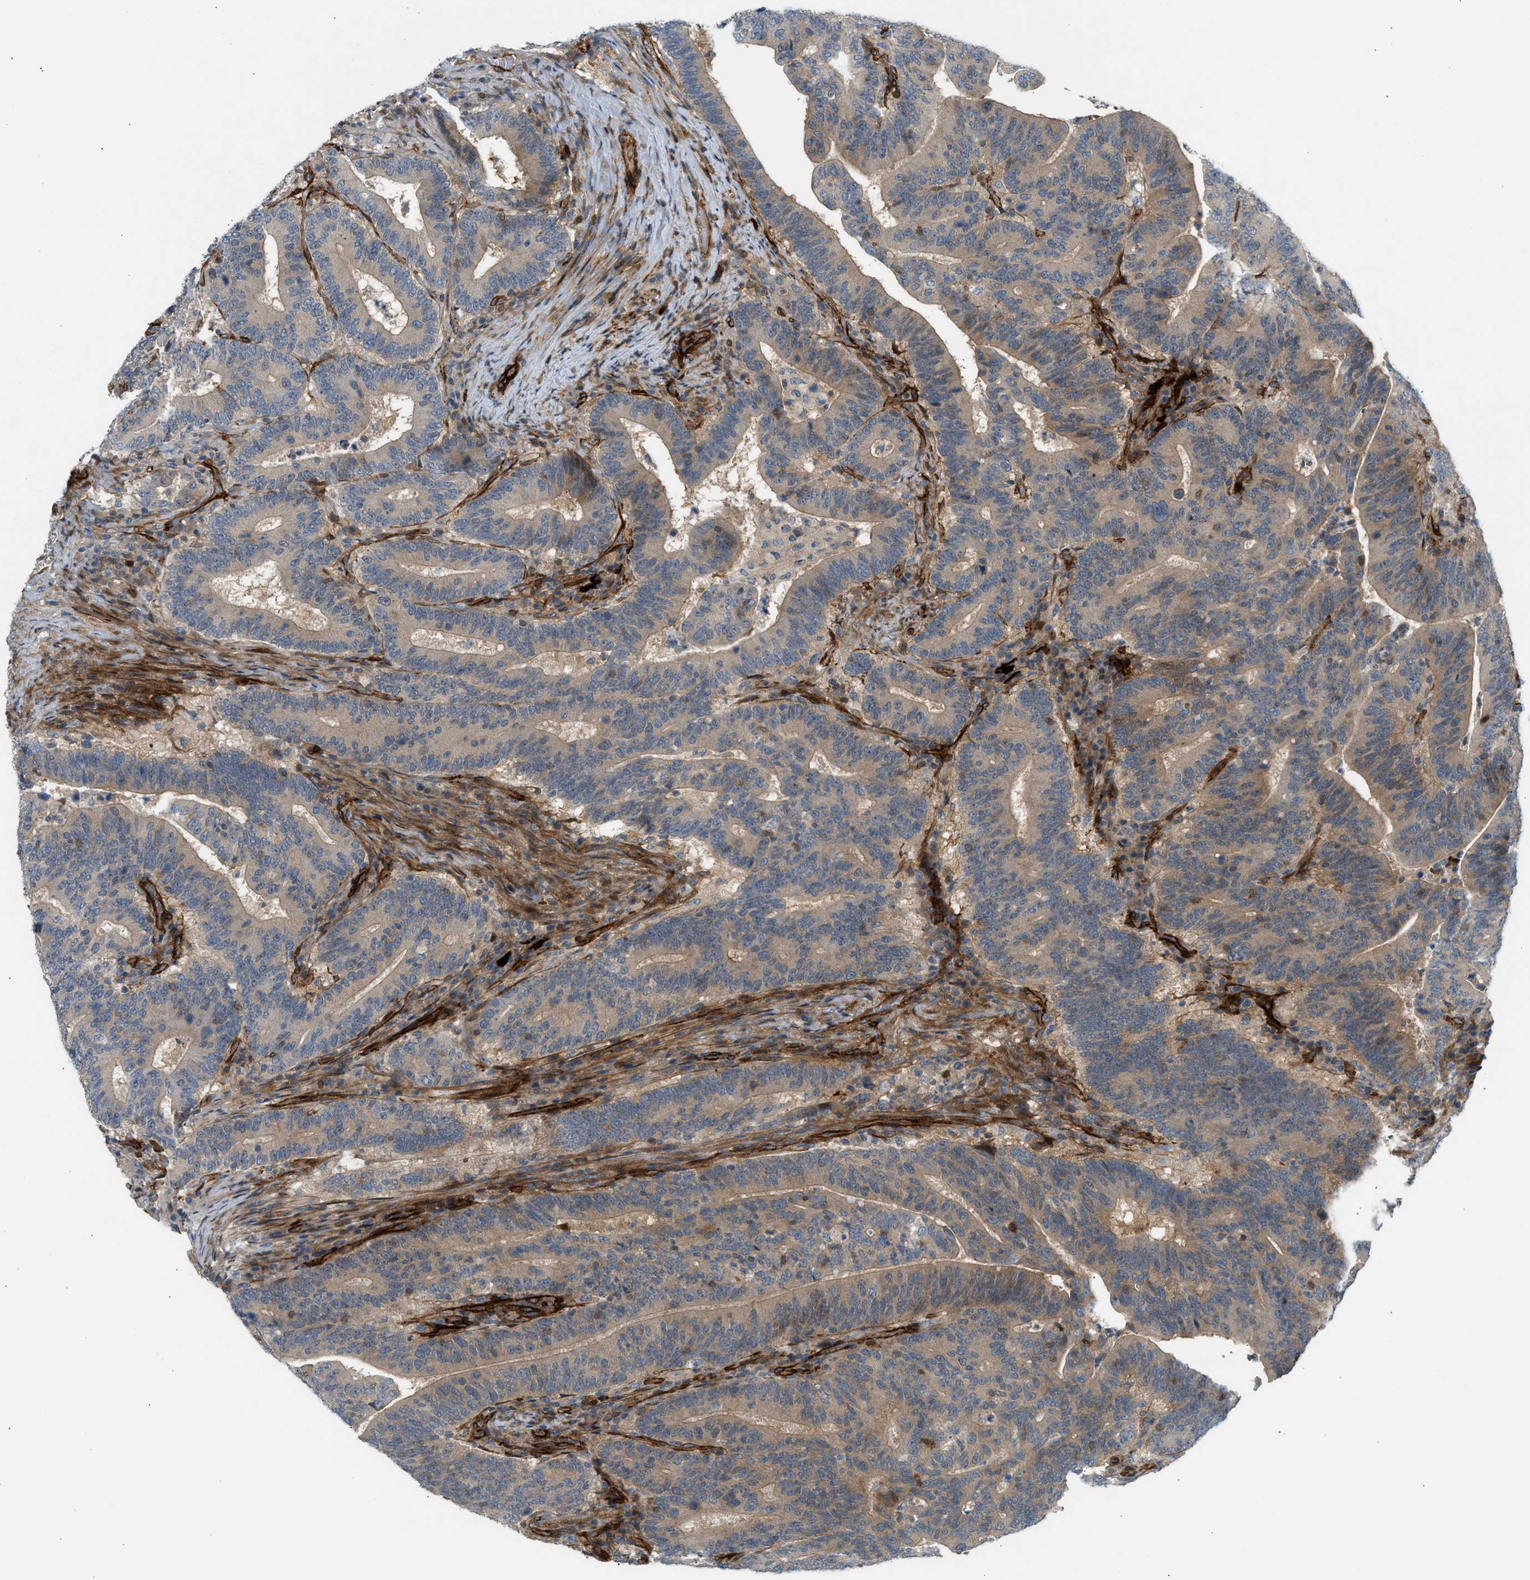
{"staining": {"intensity": "moderate", "quantity": ">75%", "location": "cytoplasmic/membranous"}, "tissue": "colorectal cancer", "cell_type": "Tumor cells", "image_type": "cancer", "snomed": [{"axis": "morphology", "description": "Adenocarcinoma, NOS"}, {"axis": "topography", "description": "Colon"}], "caption": "IHC image of human colorectal cancer (adenocarcinoma) stained for a protein (brown), which reveals medium levels of moderate cytoplasmic/membranous positivity in approximately >75% of tumor cells.", "gene": "EDNRA", "patient": {"sex": "female", "age": 66}}